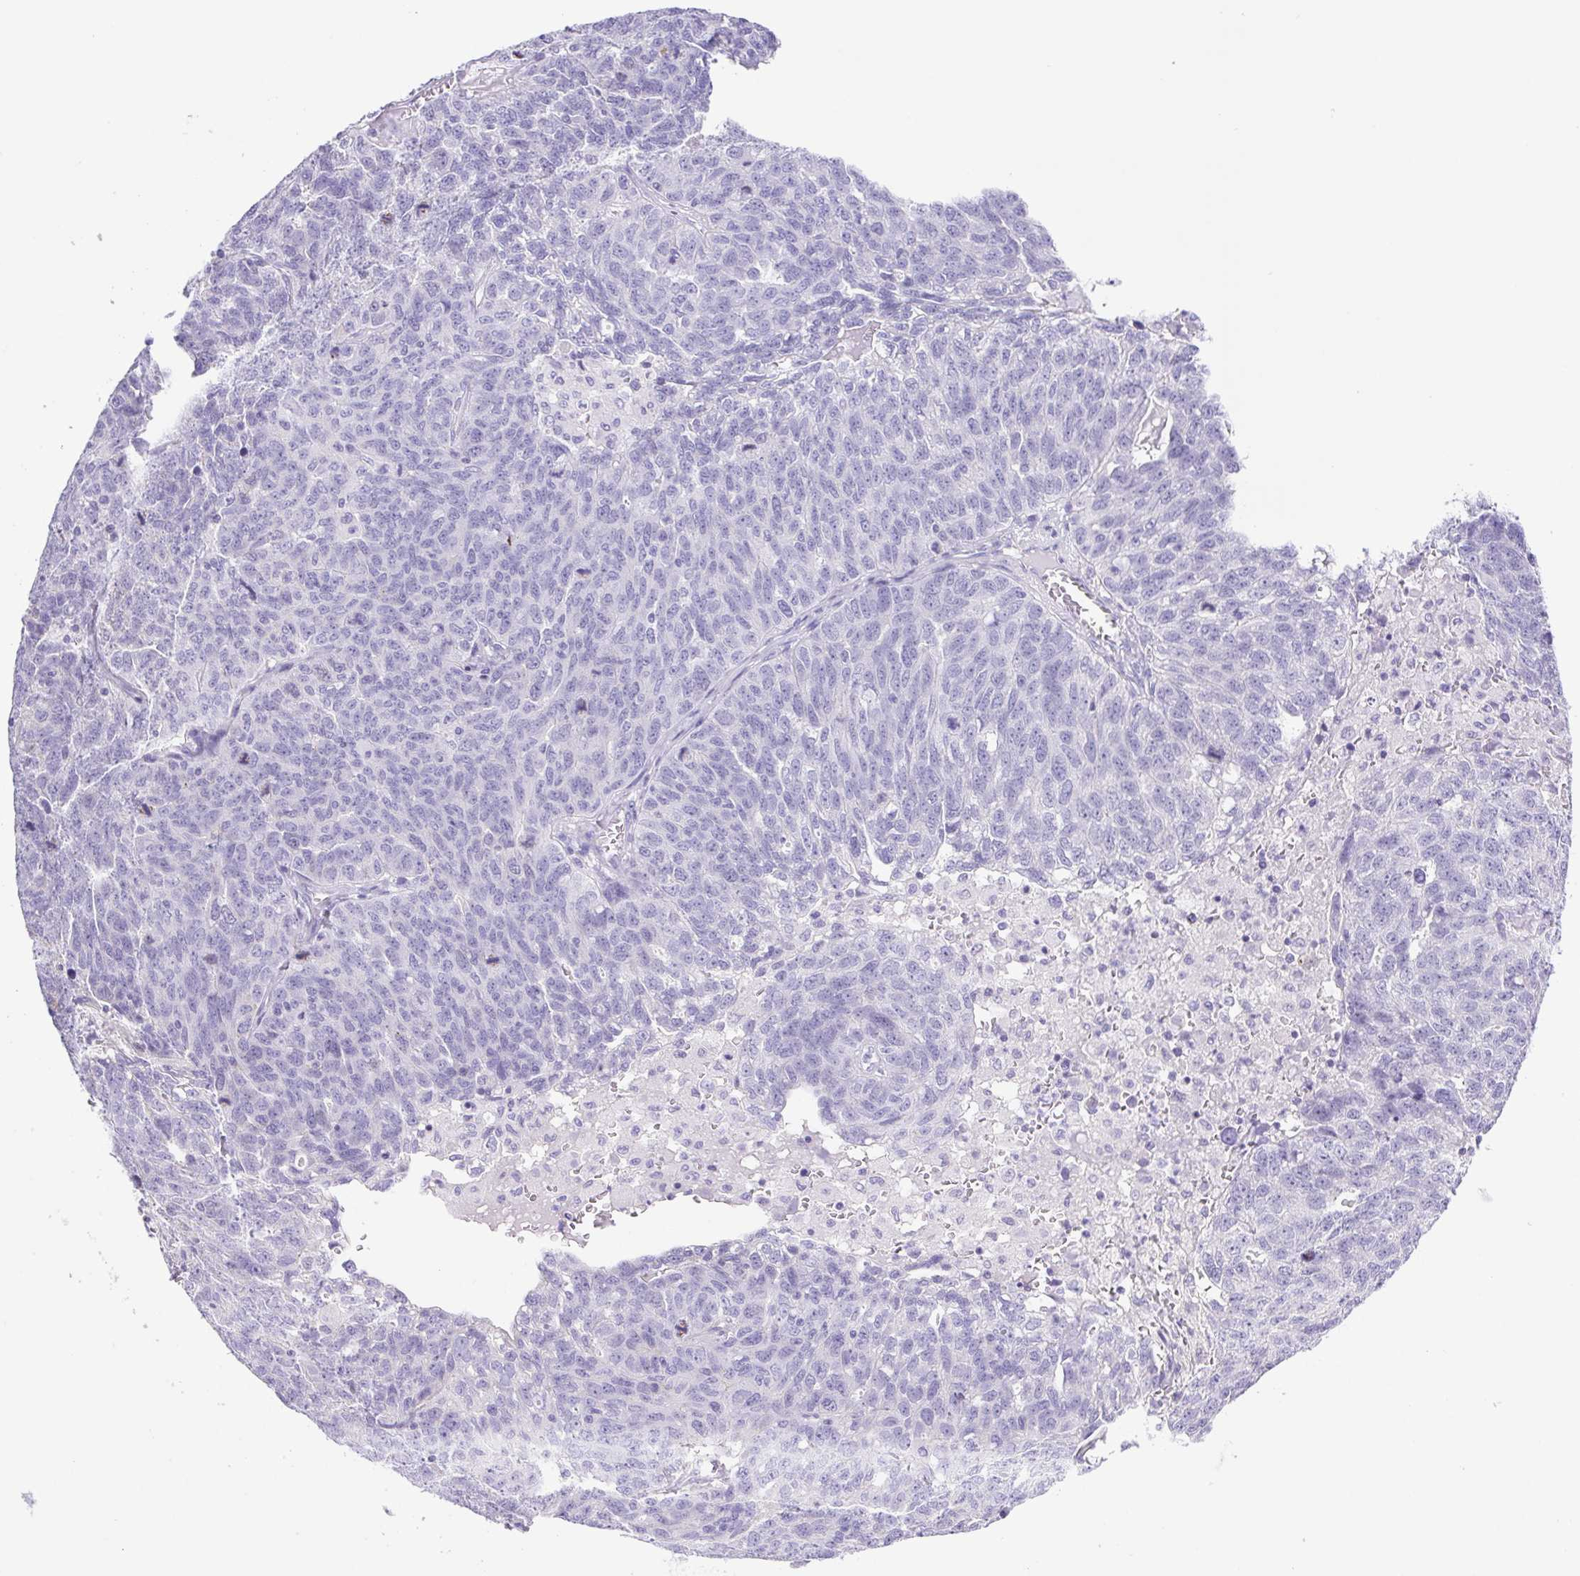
{"staining": {"intensity": "negative", "quantity": "none", "location": "none"}, "tissue": "ovarian cancer", "cell_type": "Tumor cells", "image_type": "cancer", "snomed": [{"axis": "morphology", "description": "Cystadenocarcinoma, serous, NOS"}, {"axis": "topography", "description": "Ovary"}], "caption": "This is an IHC histopathology image of human serous cystadenocarcinoma (ovarian). There is no positivity in tumor cells.", "gene": "CDSN", "patient": {"sex": "female", "age": 71}}